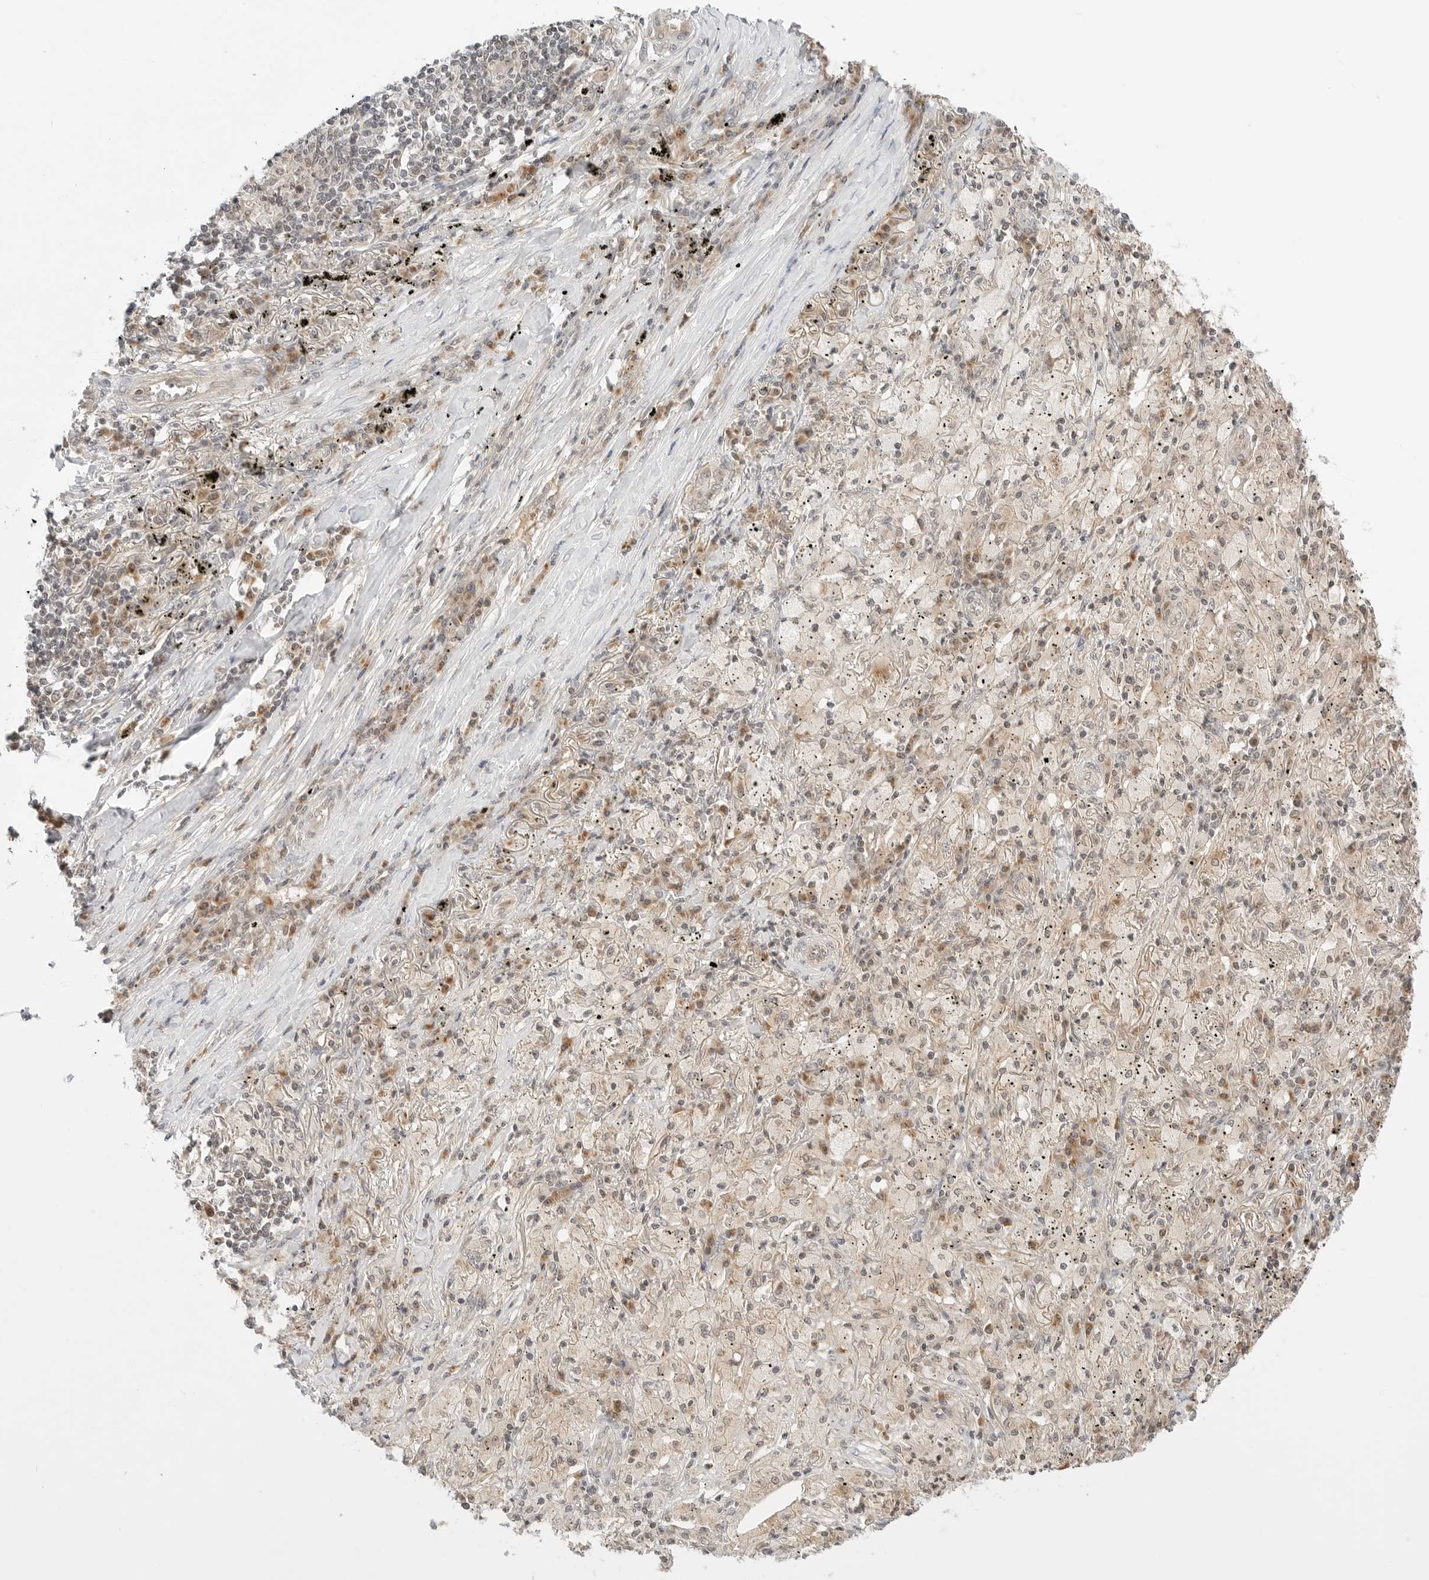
{"staining": {"intensity": "weak", "quantity": "<25%", "location": "cytoplasmic/membranous"}, "tissue": "lung cancer", "cell_type": "Tumor cells", "image_type": "cancer", "snomed": [{"axis": "morphology", "description": "Squamous cell carcinoma, NOS"}, {"axis": "topography", "description": "Lung"}], "caption": "Tumor cells show no significant protein positivity in squamous cell carcinoma (lung).", "gene": "IQCC", "patient": {"sex": "female", "age": 63}}